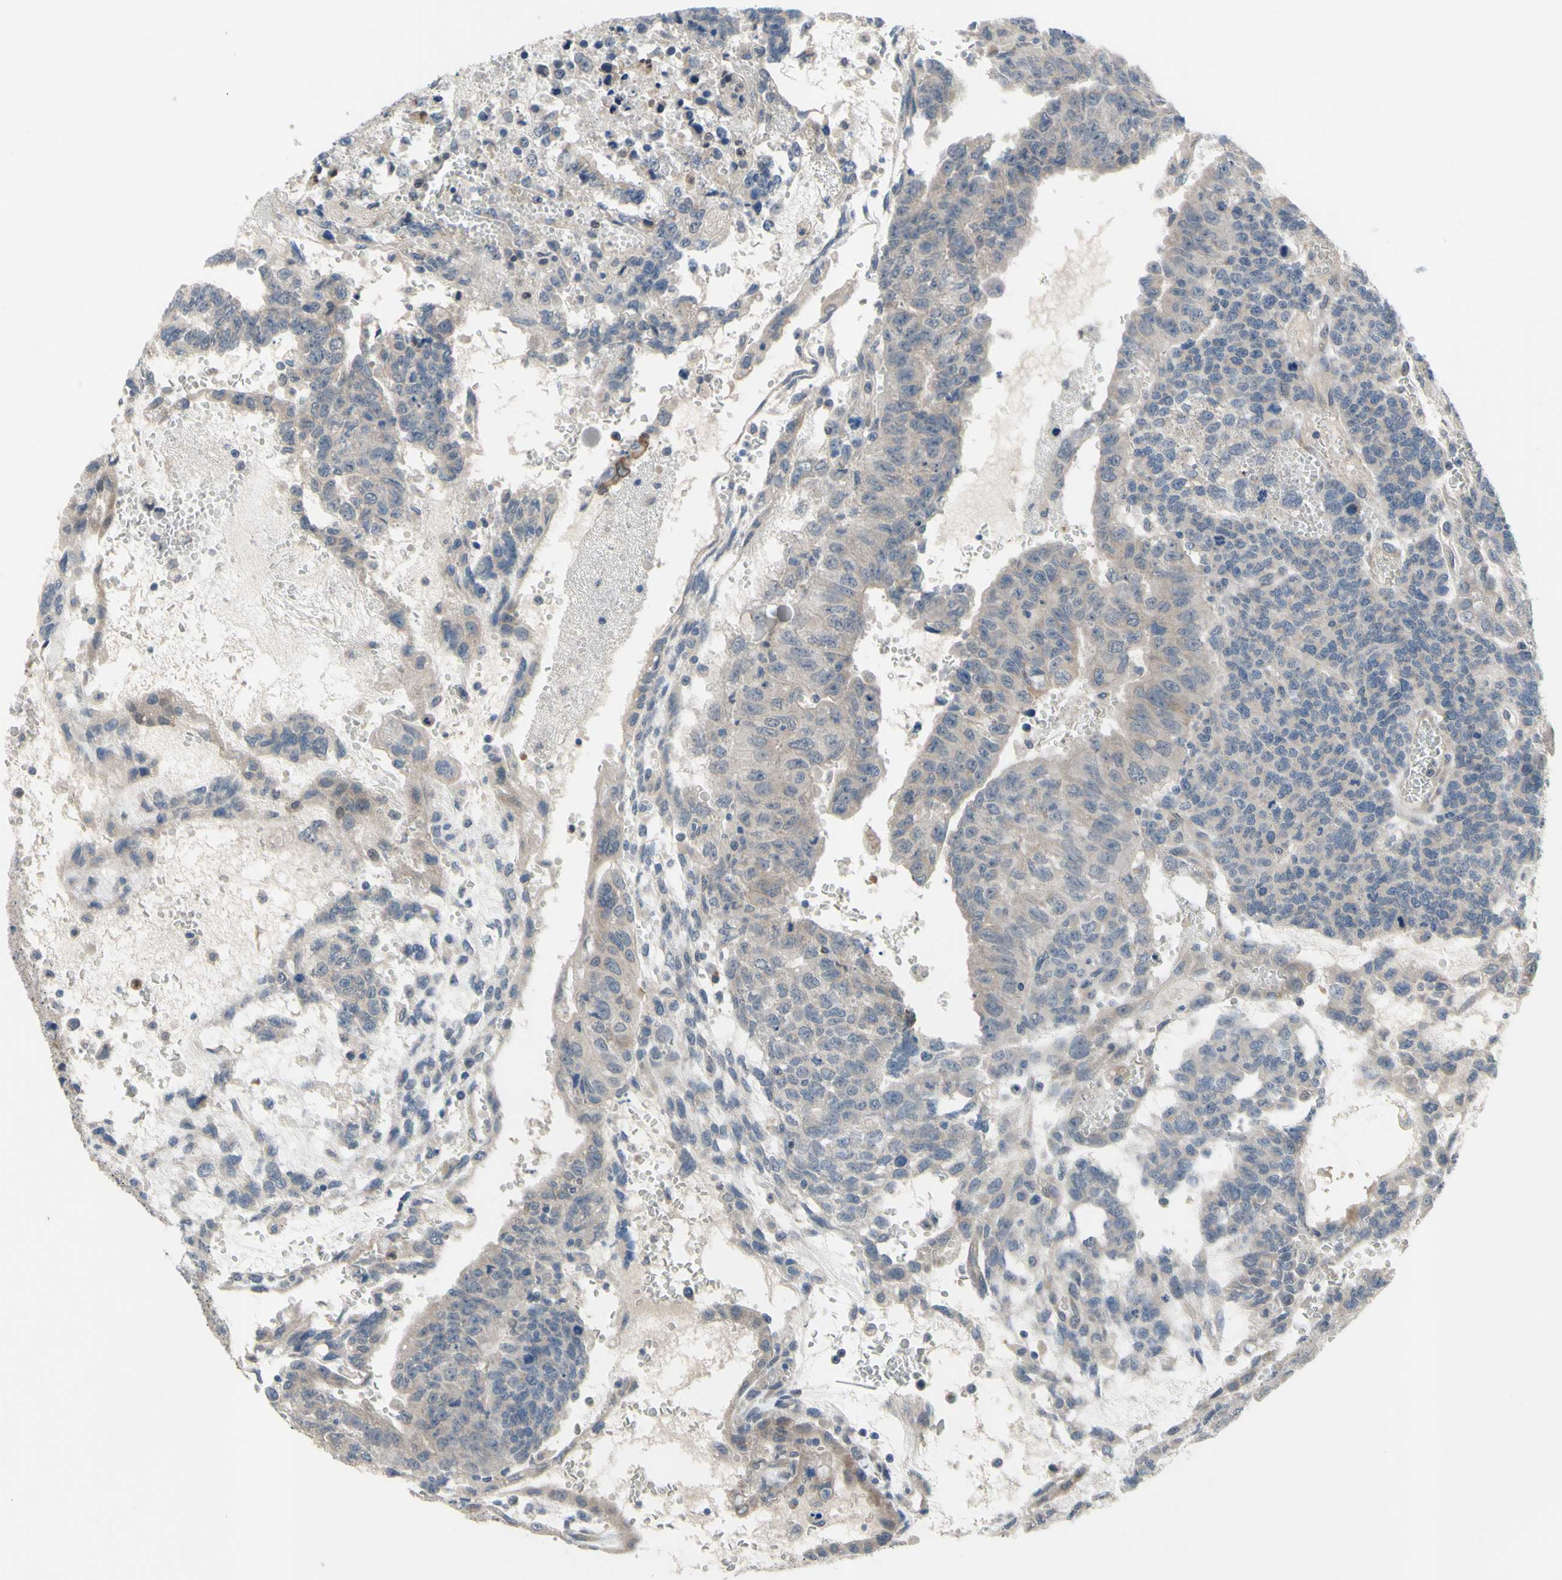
{"staining": {"intensity": "moderate", "quantity": ">75%", "location": "nuclear"}, "tissue": "testis cancer", "cell_type": "Tumor cells", "image_type": "cancer", "snomed": [{"axis": "morphology", "description": "Seminoma, NOS"}, {"axis": "morphology", "description": "Carcinoma, Embryonal, NOS"}, {"axis": "topography", "description": "Testis"}], "caption": "Human testis embryonal carcinoma stained with a protein marker demonstrates moderate staining in tumor cells.", "gene": "GRAMD2B", "patient": {"sex": "male", "age": 52}}